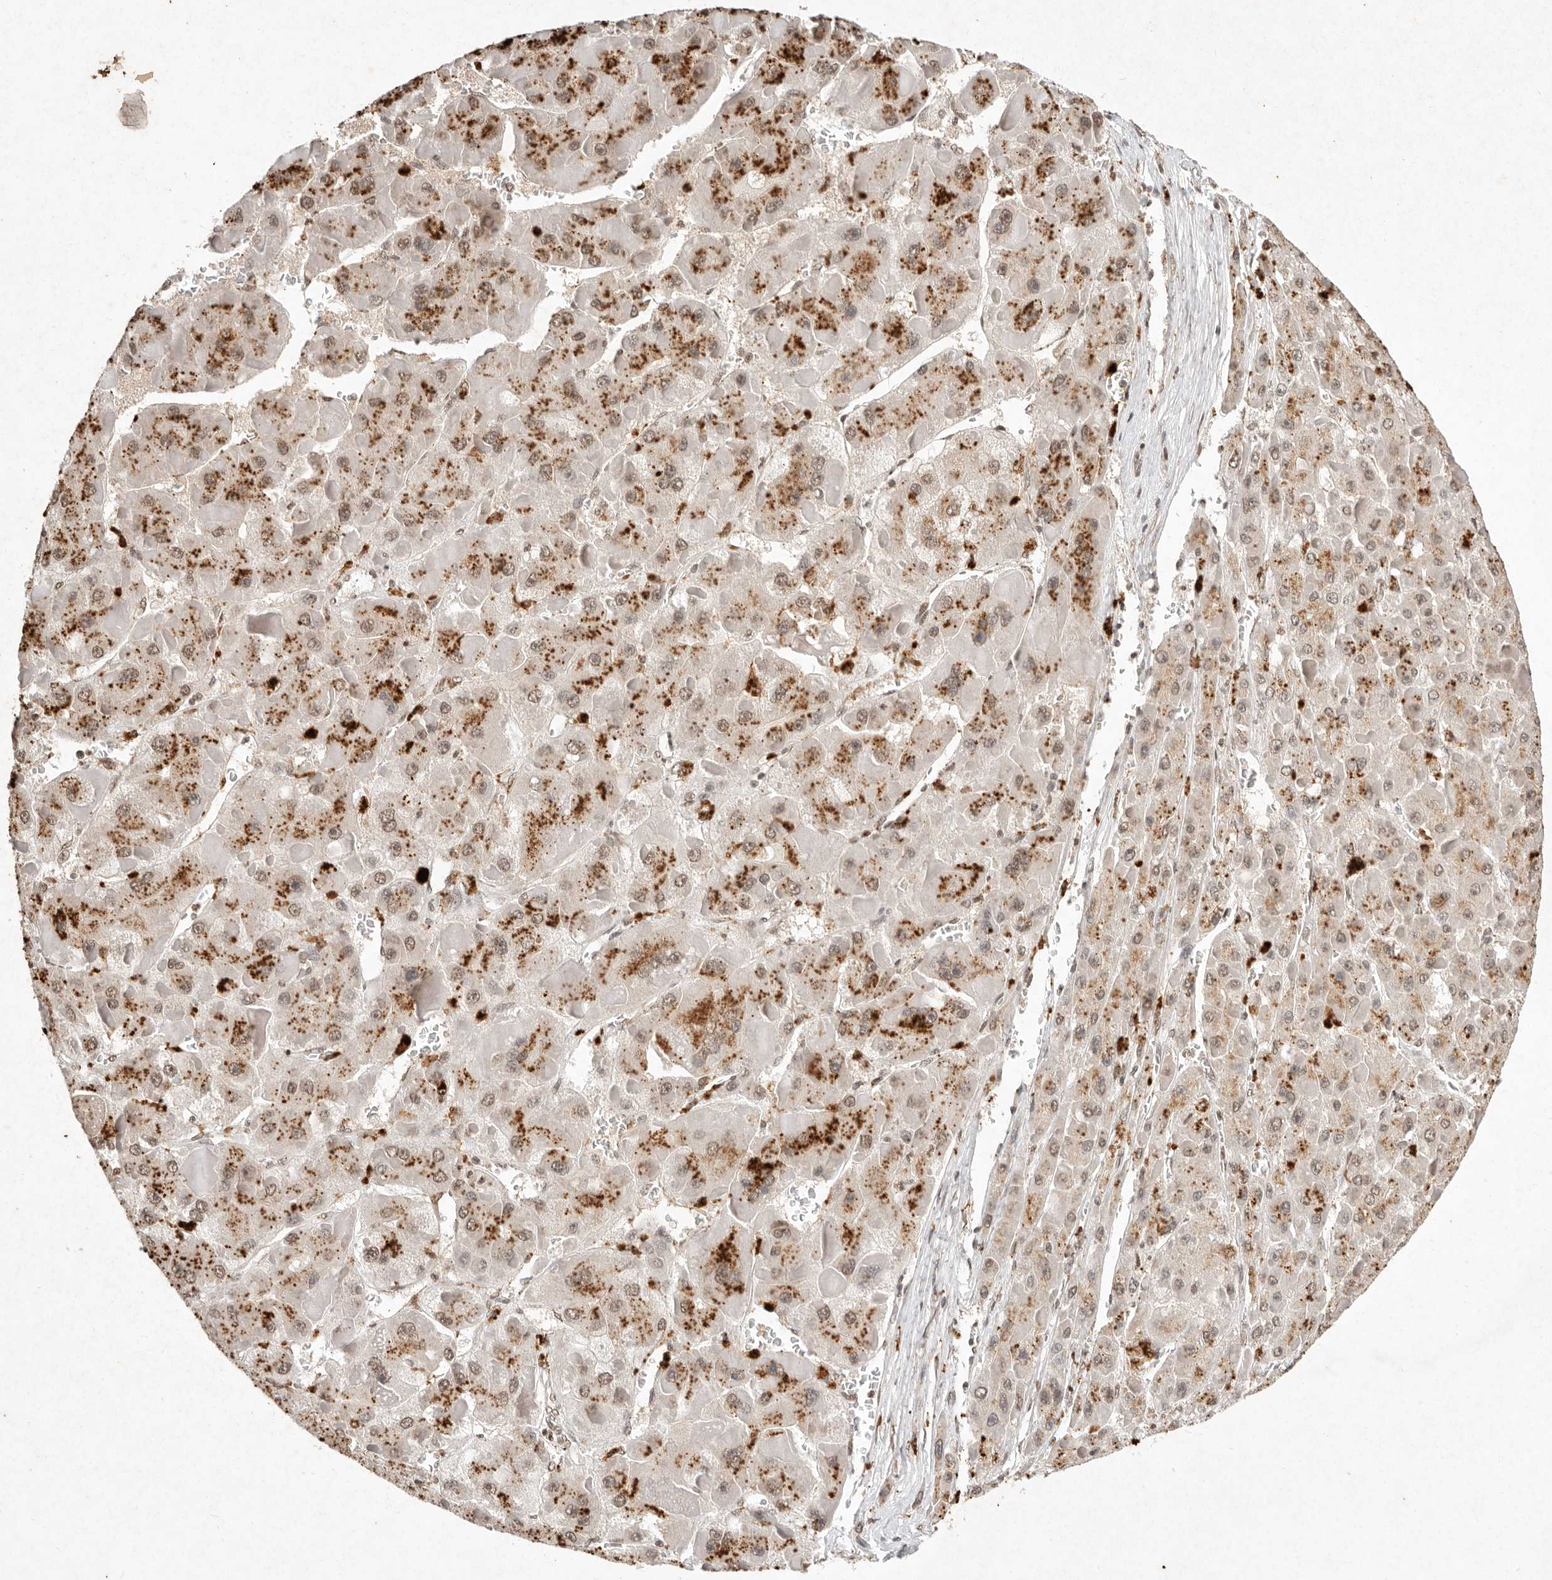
{"staining": {"intensity": "strong", "quantity": "25%-75%", "location": "cytoplasmic/membranous,nuclear"}, "tissue": "liver cancer", "cell_type": "Tumor cells", "image_type": "cancer", "snomed": [{"axis": "morphology", "description": "Carcinoma, Hepatocellular, NOS"}, {"axis": "topography", "description": "Liver"}], "caption": "Immunohistochemistry (IHC) (DAB) staining of human liver hepatocellular carcinoma reveals strong cytoplasmic/membranous and nuclear protein staining in approximately 25%-75% of tumor cells. The protein is shown in brown color, while the nuclei are stained blue.", "gene": "NKX3-2", "patient": {"sex": "female", "age": 73}}